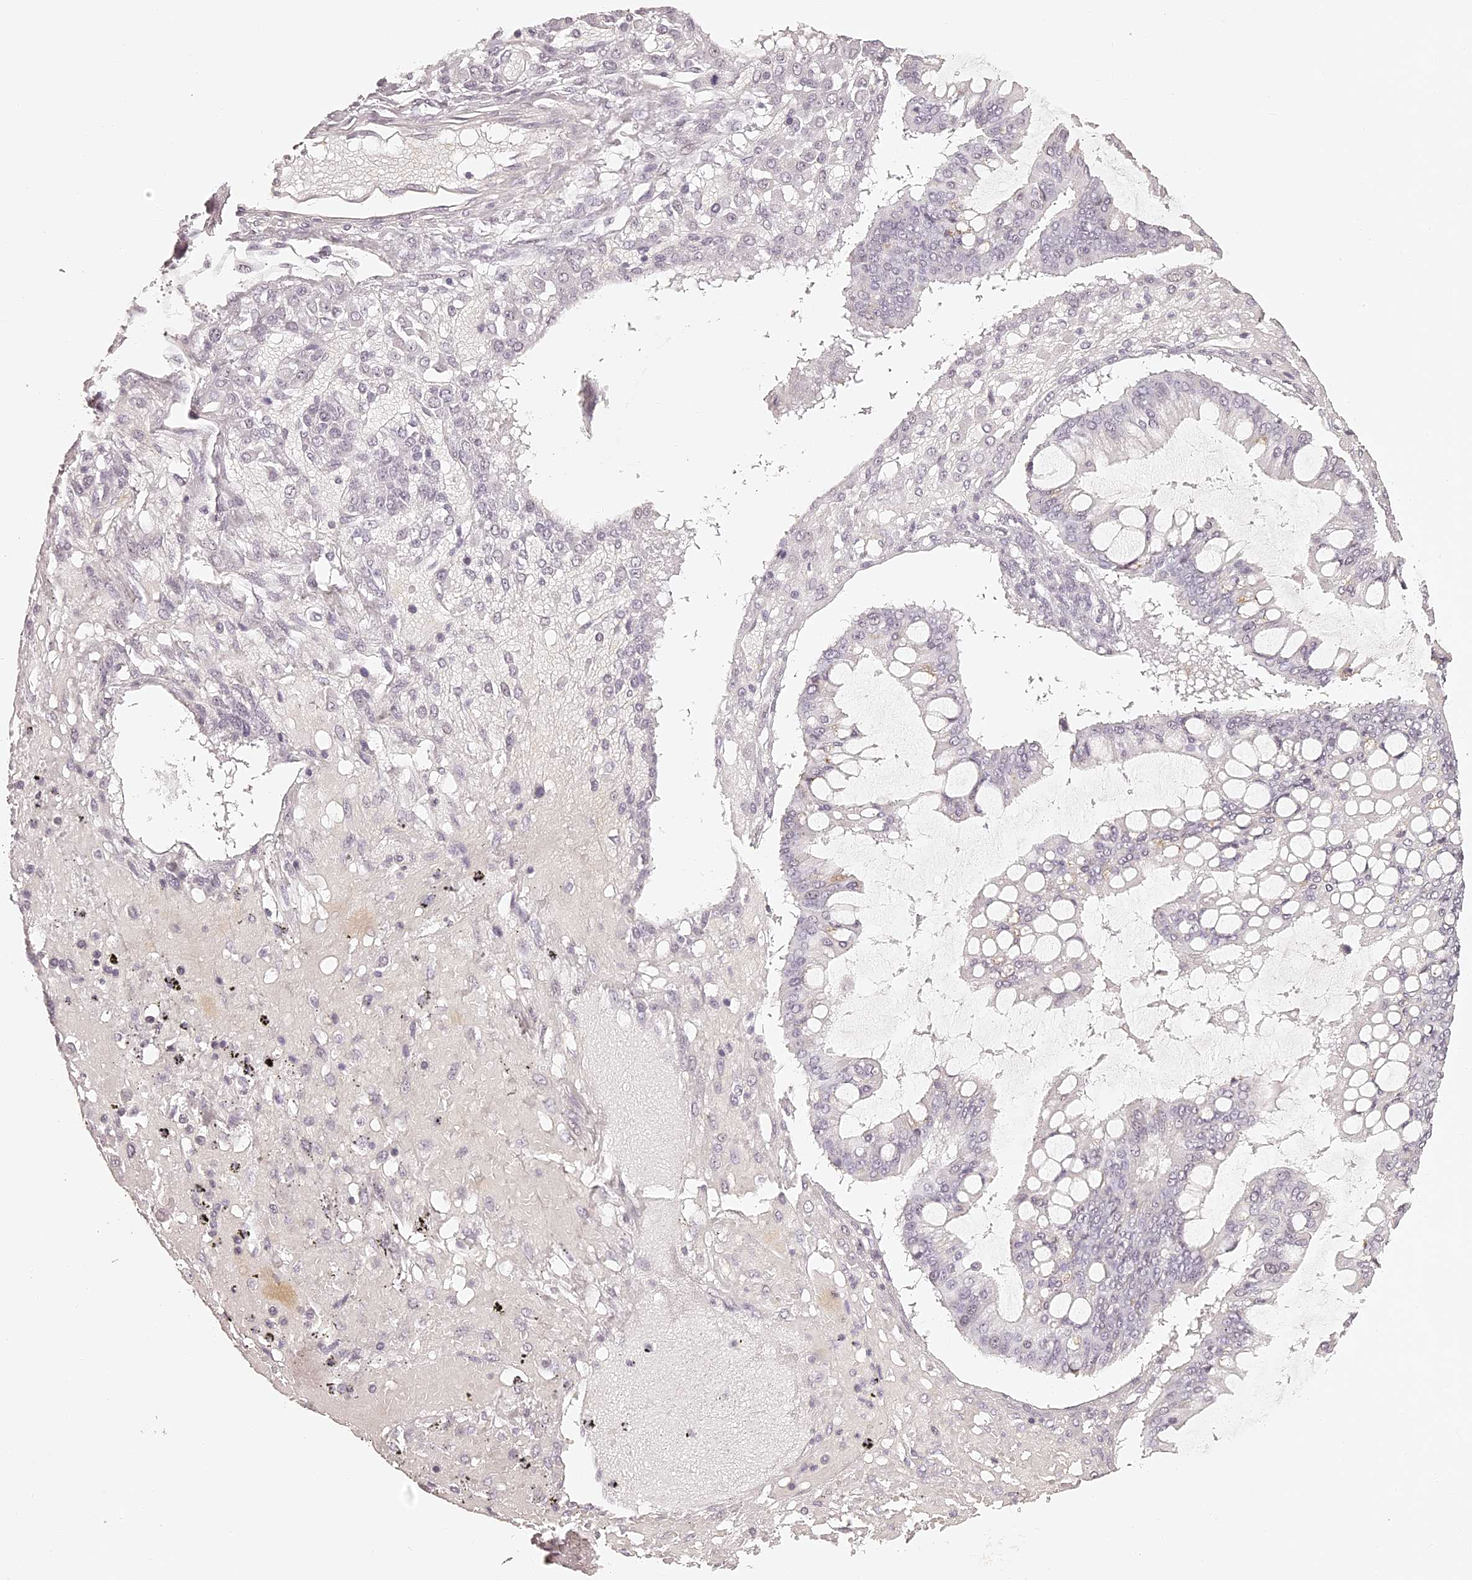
{"staining": {"intensity": "negative", "quantity": "none", "location": "none"}, "tissue": "ovarian cancer", "cell_type": "Tumor cells", "image_type": "cancer", "snomed": [{"axis": "morphology", "description": "Cystadenocarcinoma, mucinous, NOS"}, {"axis": "topography", "description": "Ovary"}], "caption": "High magnification brightfield microscopy of ovarian cancer (mucinous cystadenocarcinoma) stained with DAB (brown) and counterstained with hematoxylin (blue): tumor cells show no significant positivity.", "gene": "ELAPOR1", "patient": {"sex": "female", "age": 73}}